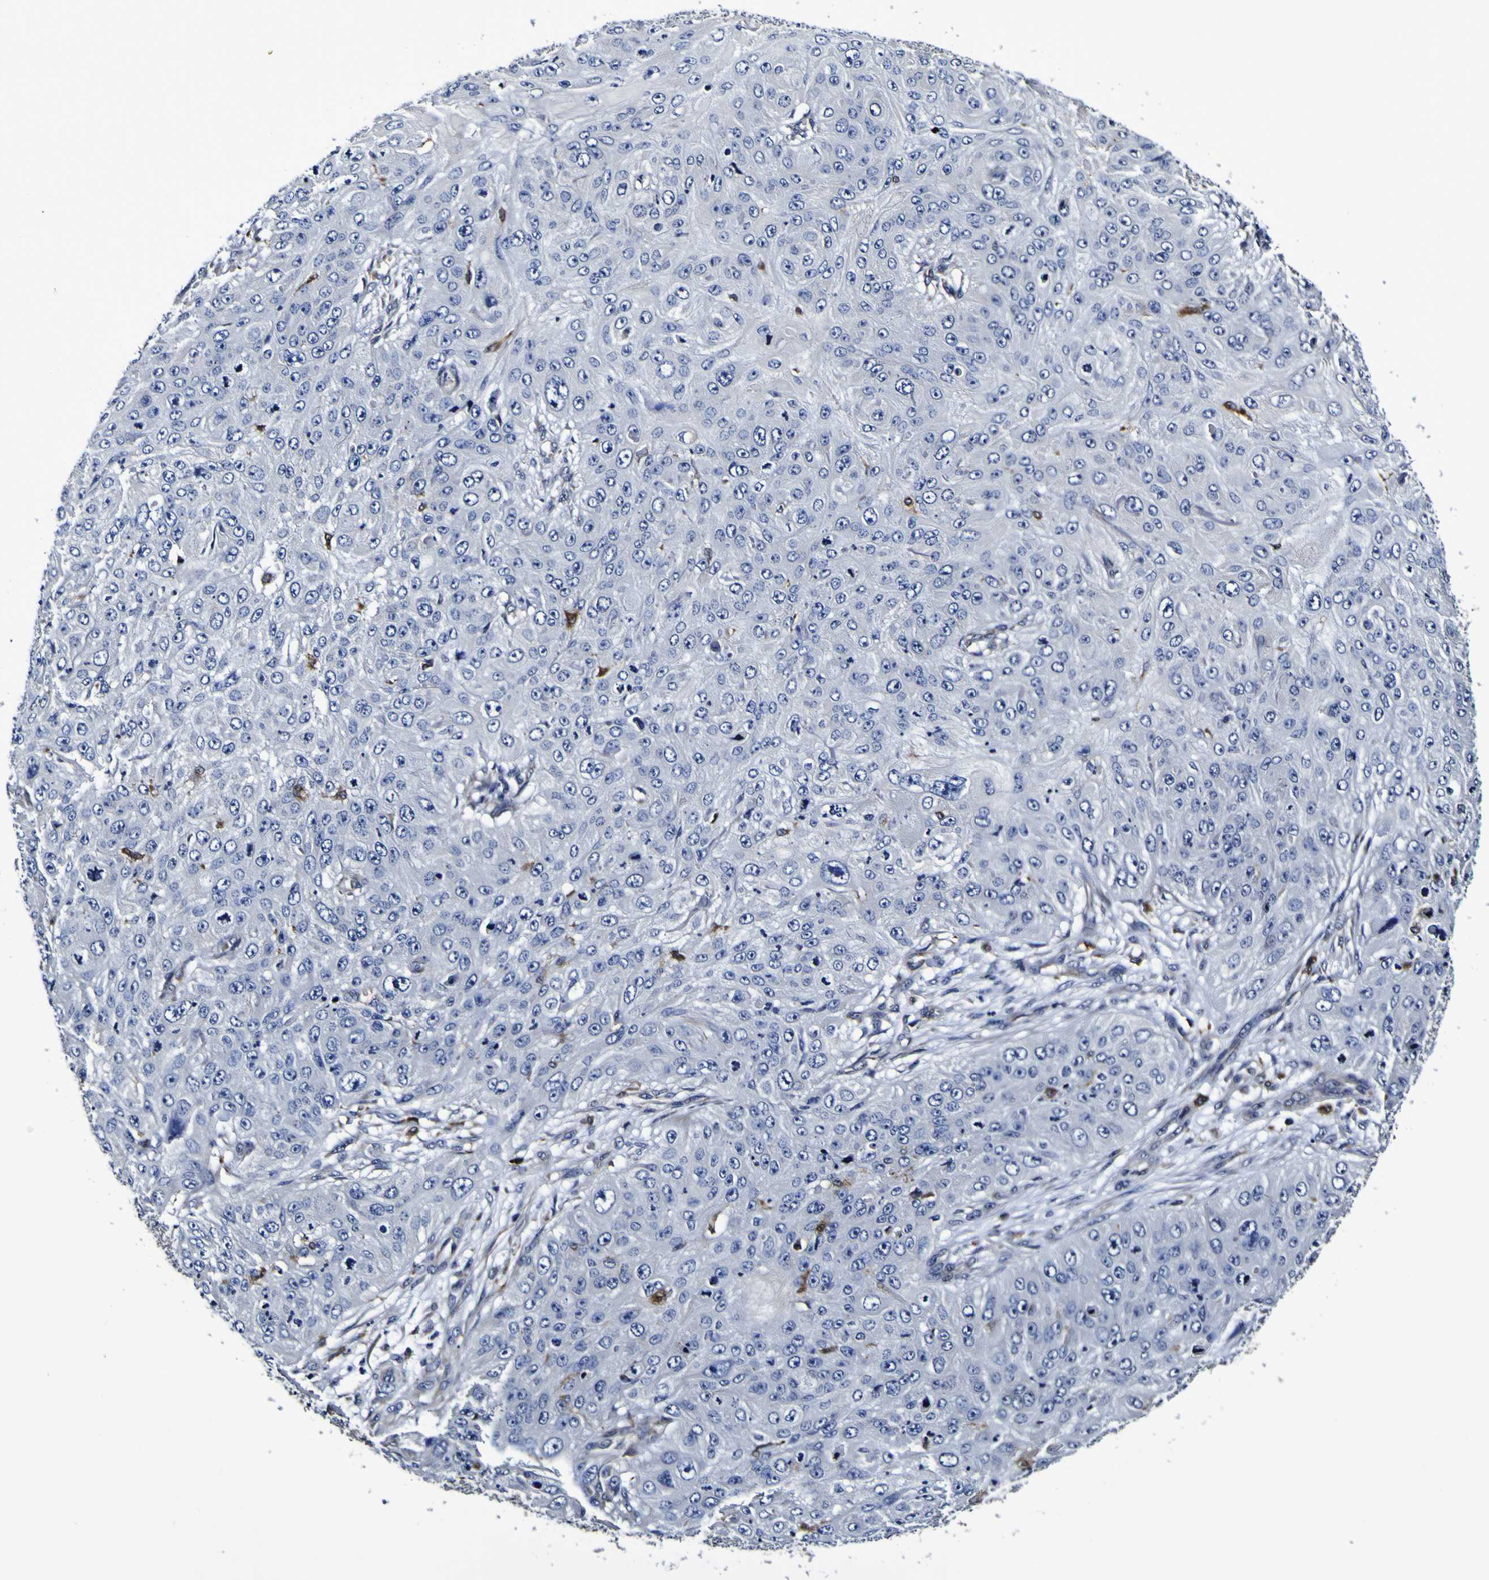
{"staining": {"intensity": "negative", "quantity": "none", "location": "none"}, "tissue": "skin cancer", "cell_type": "Tumor cells", "image_type": "cancer", "snomed": [{"axis": "morphology", "description": "Squamous cell carcinoma, NOS"}, {"axis": "topography", "description": "Skin"}], "caption": "IHC of skin cancer shows no expression in tumor cells. (DAB immunohistochemistry (IHC), high magnification).", "gene": "GPX1", "patient": {"sex": "female", "age": 80}}